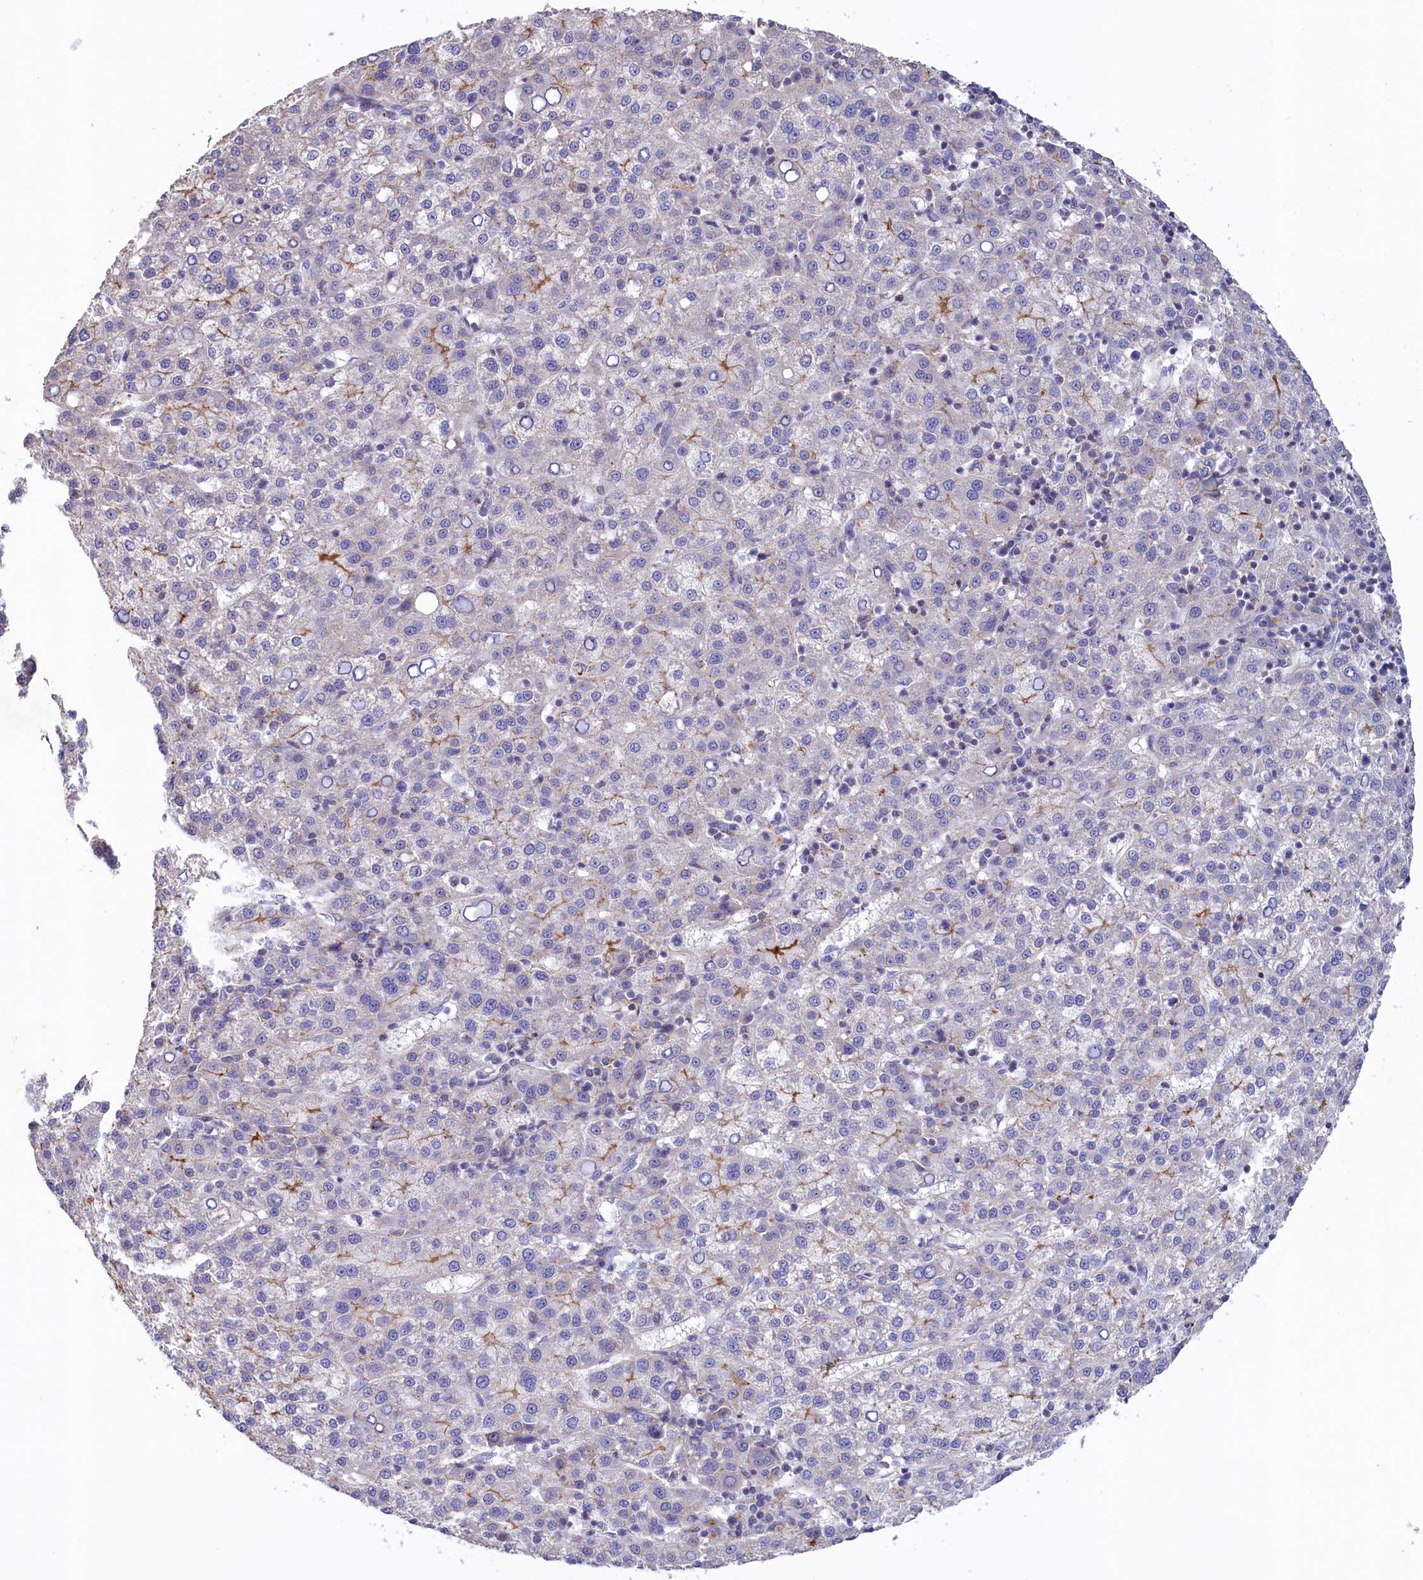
{"staining": {"intensity": "weak", "quantity": "<25%", "location": "cytoplasmic/membranous"}, "tissue": "liver cancer", "cell_type": "Tumor cells", "image_type": "cancer", "snomed": [{"axis": "morphology", "description": "Carcinoma, Hepatocellular, NOS"}, {"axis": "topography", "description": "Liver"}], "caption": "DAB immunohistochemical staining of human liver cancer displays no significant expression in tumor cells. Brightfield microscopy of immunohistochemistry (IHC) stained with DAB (brown) and hematoxylin (blue), captured at high magnification.", "gene": "HYKK", "patient": {"sex": "female", "age": 58}}